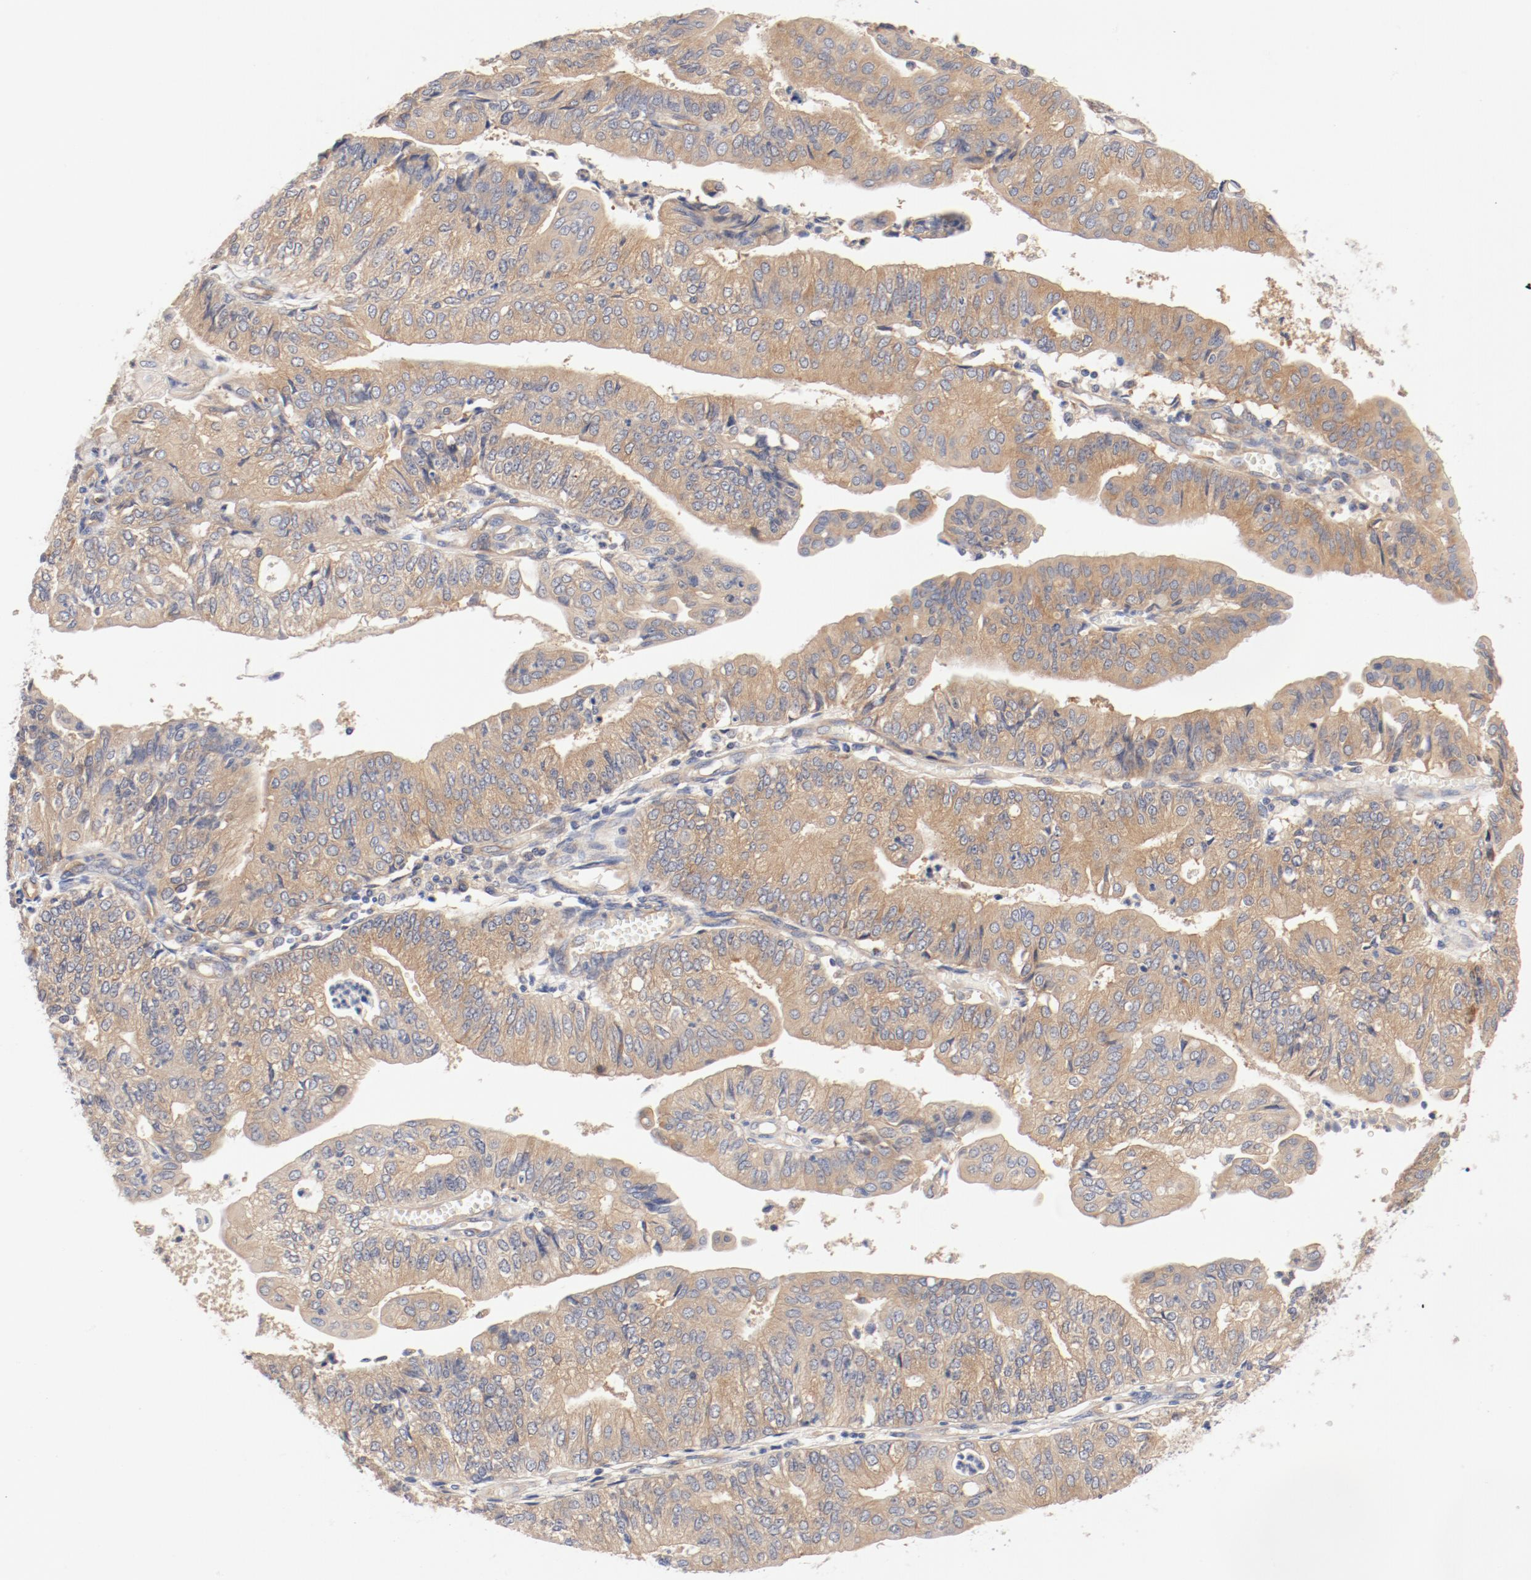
{"staining": {"intensity": "moderate", "quantity": "25%-75%", "location": "cytoplasmic/membranous"}, "tissue": "endometrial cancer", "cell_type": "Tumor cells", "image_type": "cancer", "snomed": [{"axis": "morphology", "description": "Adenocarcinoma, NOS"}, {"axis": "topography", "description": "Endometrium"}], "caption": "An image of human endometrial adenocarcinoma stained for a protein demonstrates moderate cytoplasmic/membranous brown staining in tumor cells.", "gene": "DYNC1H1", "patient": {"sex": "female", "age": 59}}